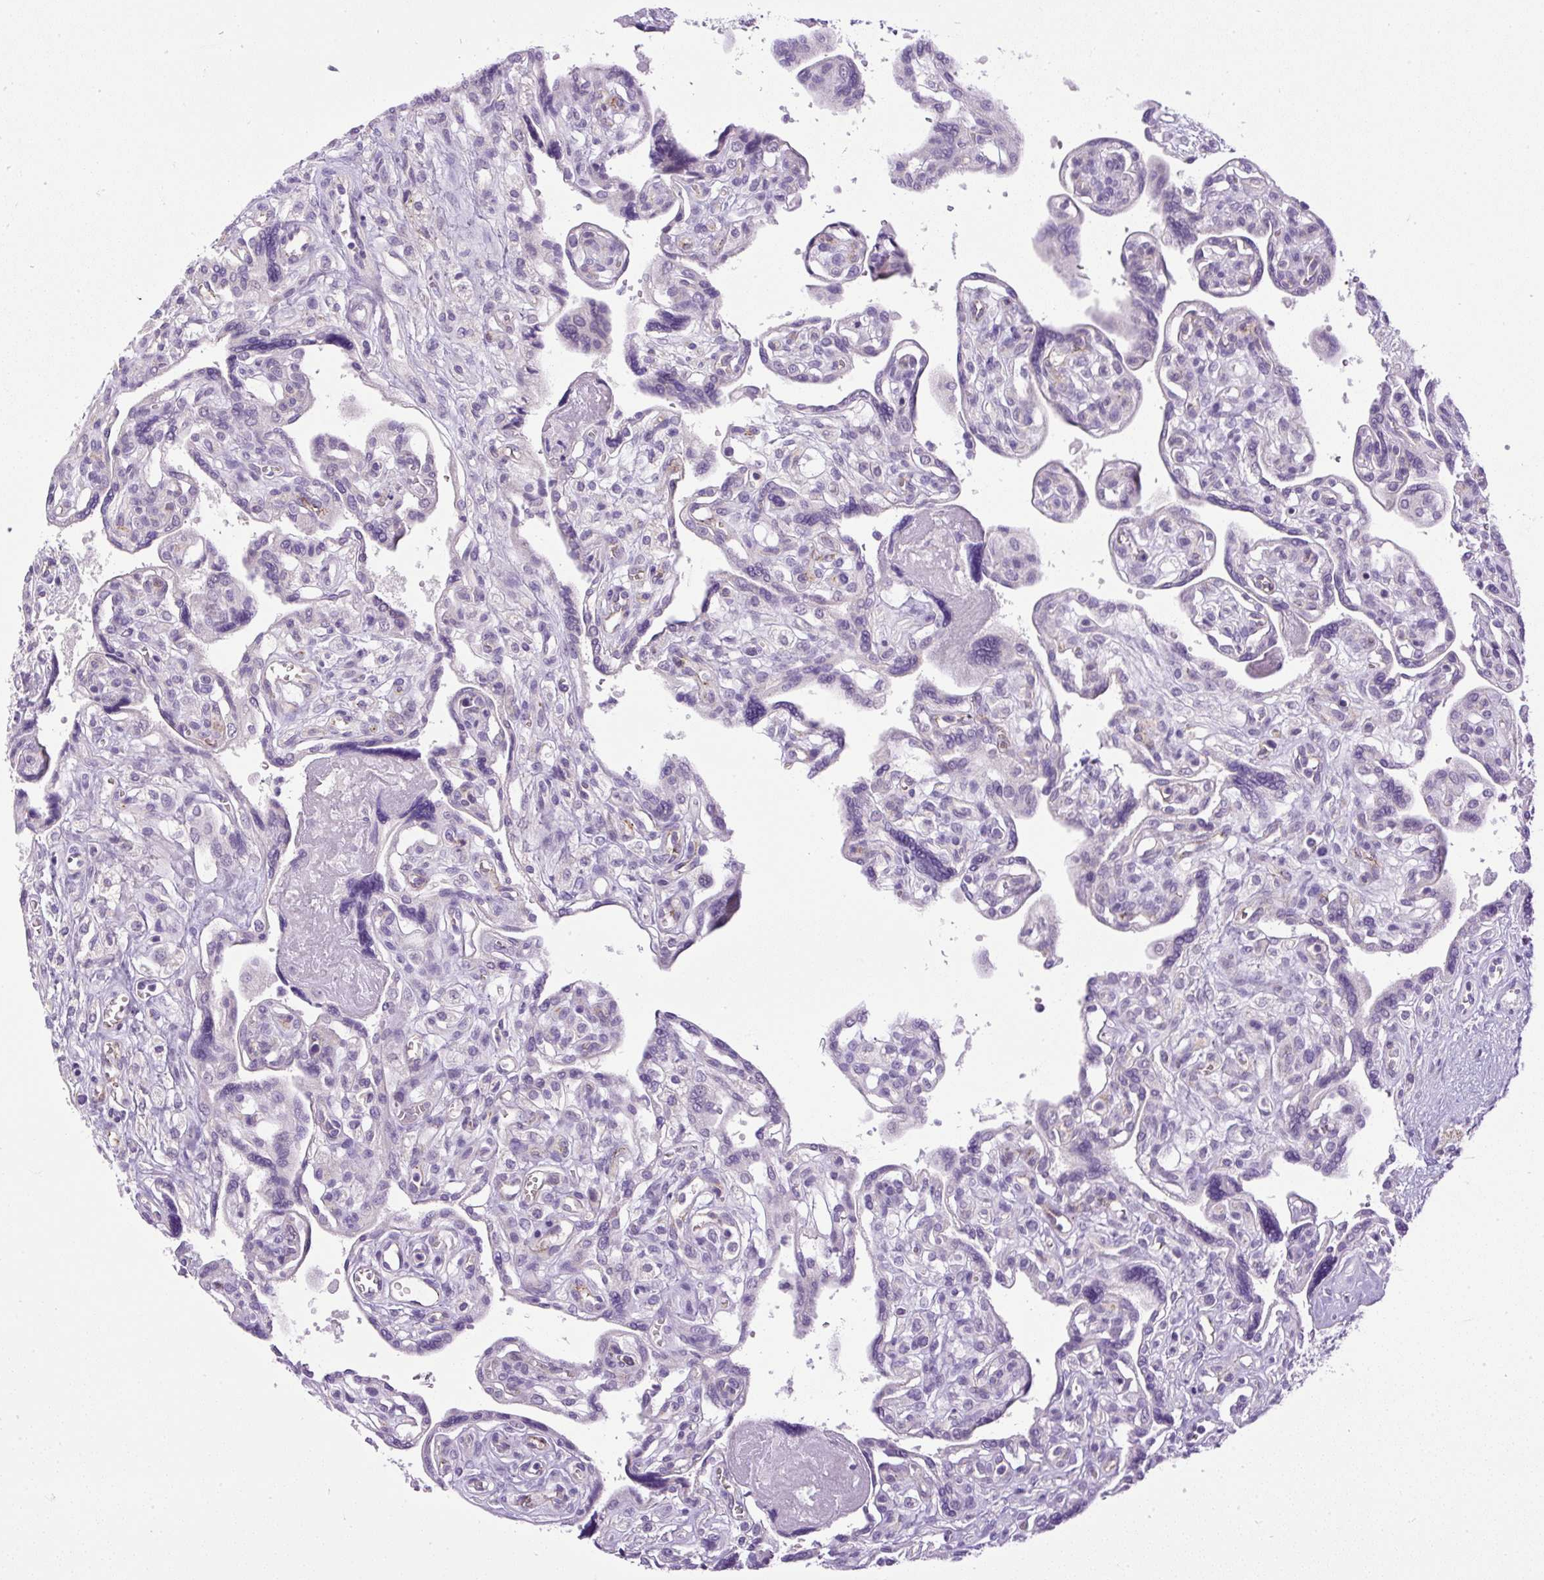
{"staining": {"intensity": "negative", "quantity": "none", "location": "none"}, "tissue": "placenta", "cell_type": "Decidual cells", "image_type": "normal", "snomed": [{"axis": "morphology", "description": "Normal tissue, NOS"}, {"axis": "topography", "description": "Placenta"}], "caption": "Protein analysis of unremarkable placenta shows no significant staining in decidual cells.", "gene": "LEFTY1", "patient": {"sex": "female", "age": 39}}